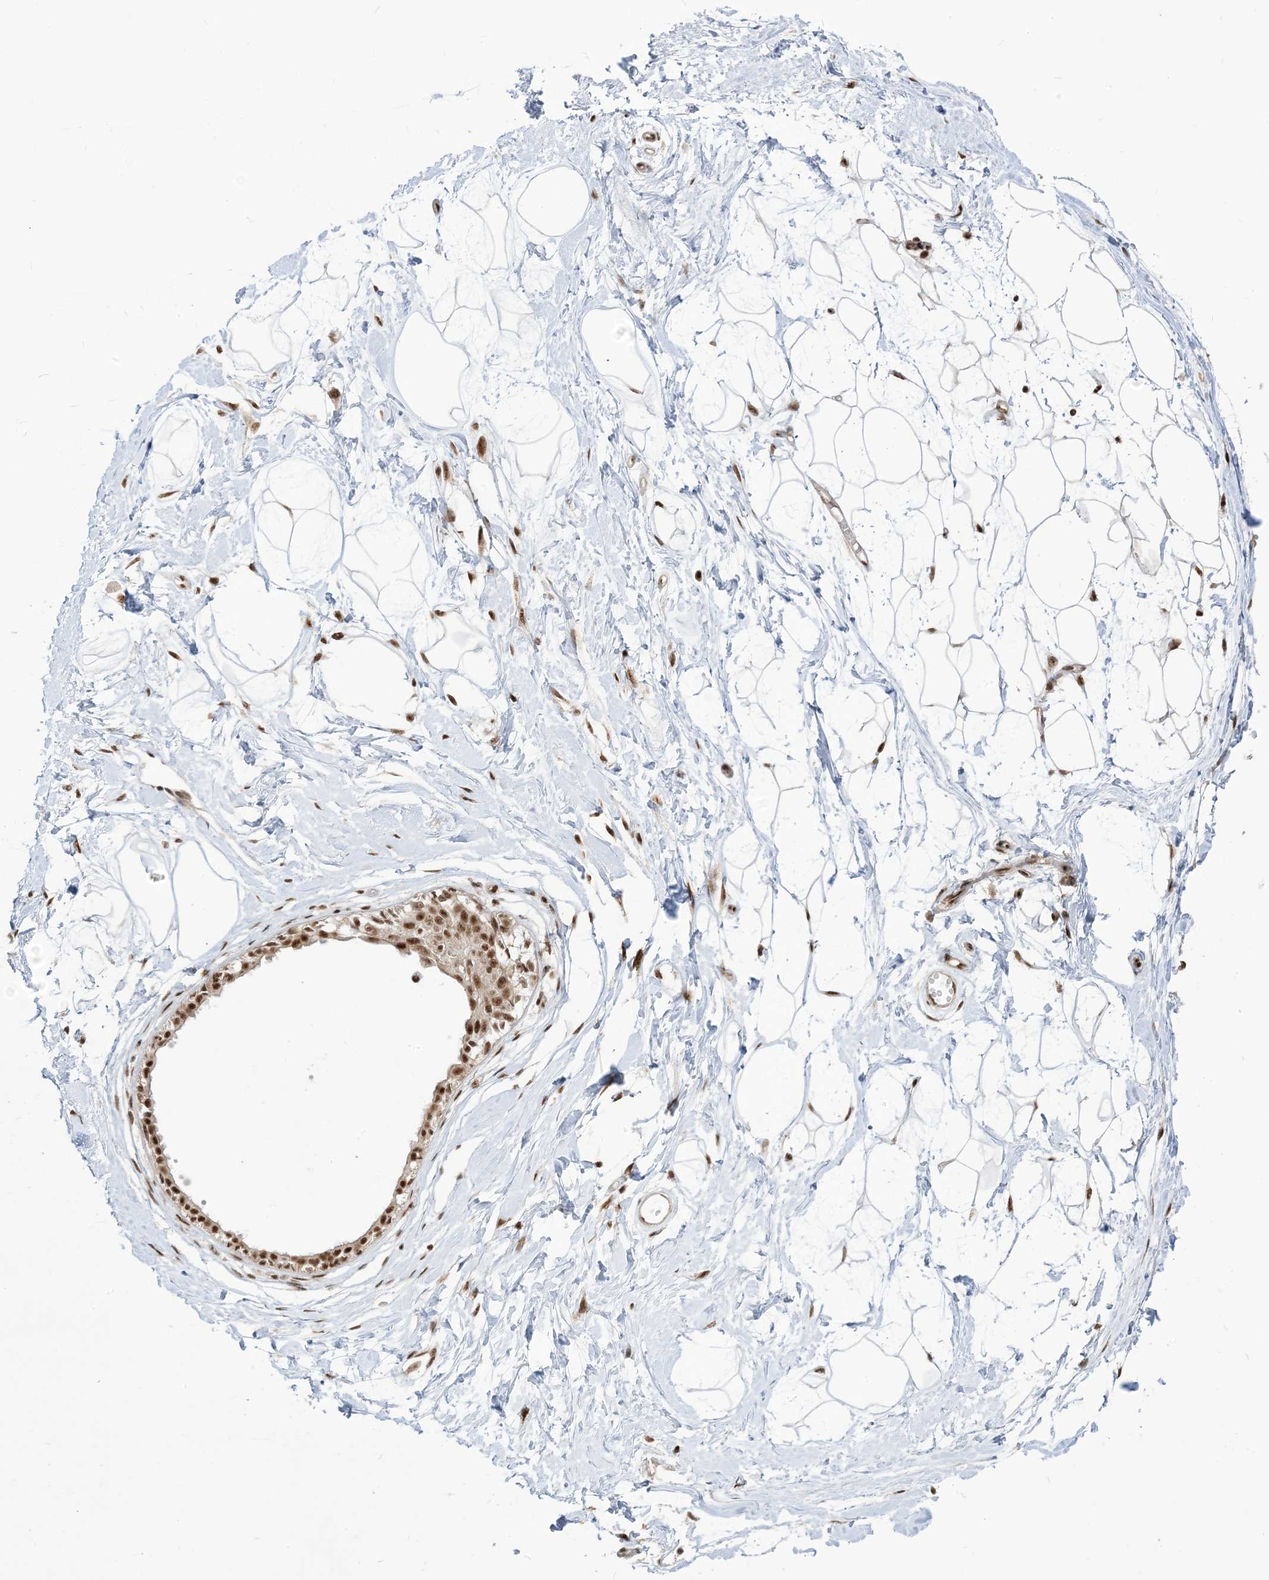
{"staining": {"intensity": "moderate", "quantity": ">75%", "location": "nuclear"}, "tissue": "breast", "cell_type": "Adipocytes", "image_type": "normal", "snomed": [{"axis": "morphology", "description": "Normal tissue, NOS"}, {"axis": "topography", "description": "Breast"}], "caption": "DAB (3,3'-diaminobenzidine) immunohistochemical staining of benign breast shows moderate nuclear protein positivity in about >75% of adipocytes. The protein is shown in brown color, while the nuclei are stained blue.", "gene": "ARGLU1", "patient": {"sex": "female", "age": 45}}